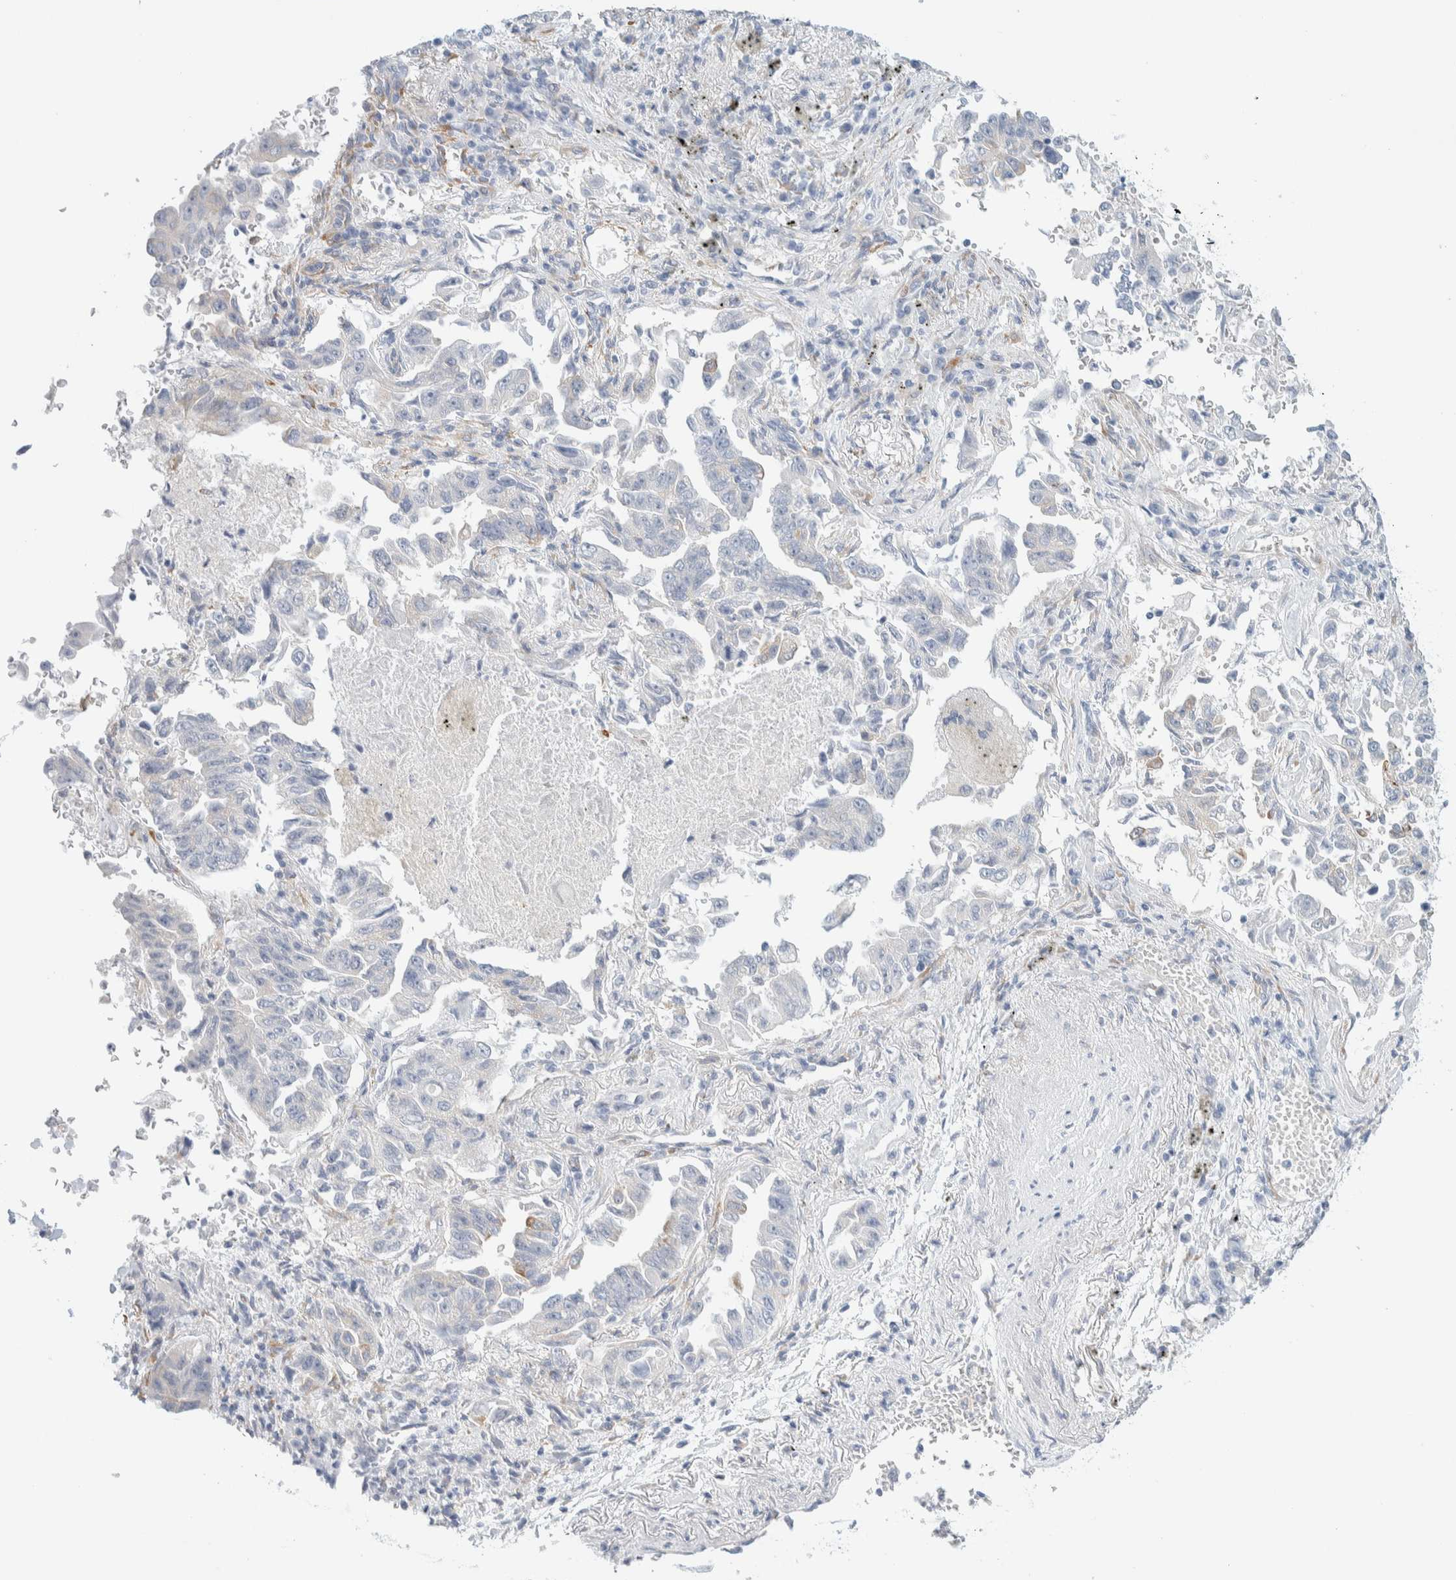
{"staining": {"intensity": "negative", "quantity": "none", "location": "none"}, "tissue": "lung cancer", "cell_type": "Tumor cells", "image_type": "cancer", "snomed": [{"axis": "morphology", "description": "Adenocarcinoma, NOS"}, {"axis": "topography", "description": "Lung"}], "caption": "This is an immunohistochemistry photomicrograph of adenocarcinoma (lung). There is no positivity in tumor cells.", "gene": "ATCAY", "patient": {"sex": "female", "age": 51}}